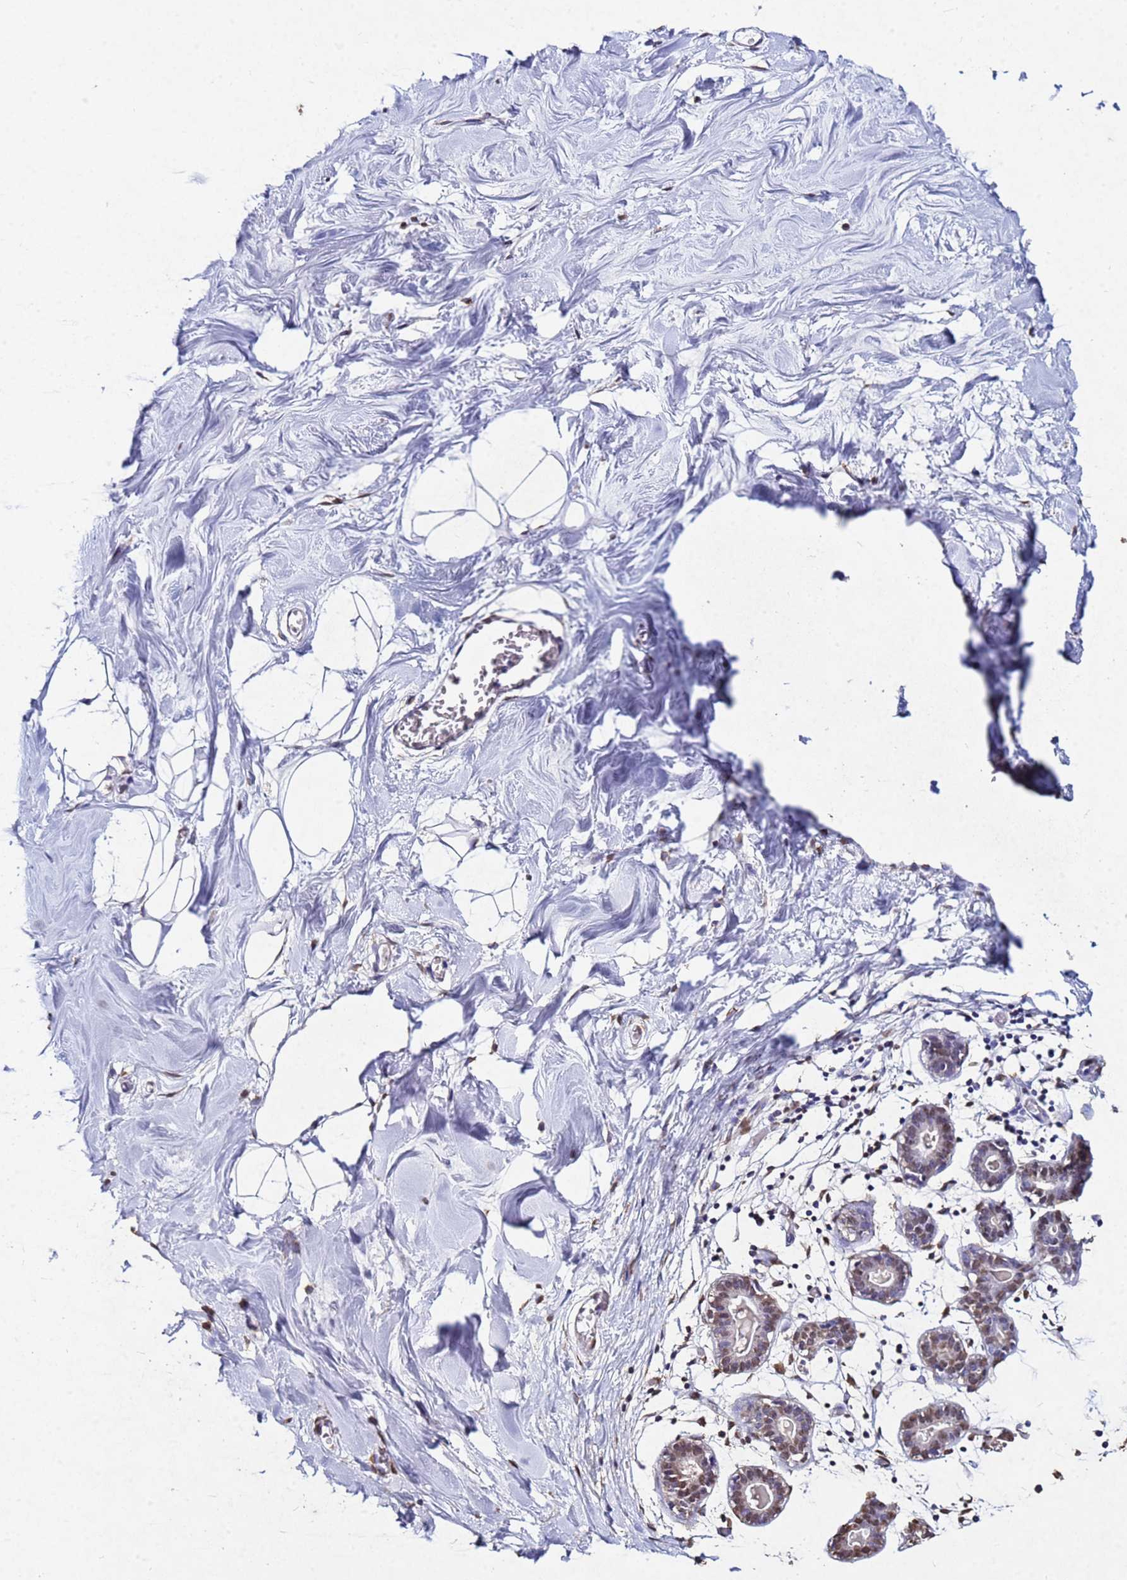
{"staining": {"intensity": "weak", "quantity": ">75%", "location": "nuclear"}, "tissue": "breast", "cell_type": "Adipocytes", "image_type": "normal", "snomed": [{"axis": "morphology", "description": "Normal tissue, NOS"}, {"axis": "topography", "description": "Breast"}], "caption": "DAB (3,3'-diaminobenzidine) immunohistochemical staining of unremarkable human breast demonstrates weak nuclear protein expression in about >75% of adipocytes.", "gene": "MYOCD", "patient": {"sex": "female", "age": 27}}